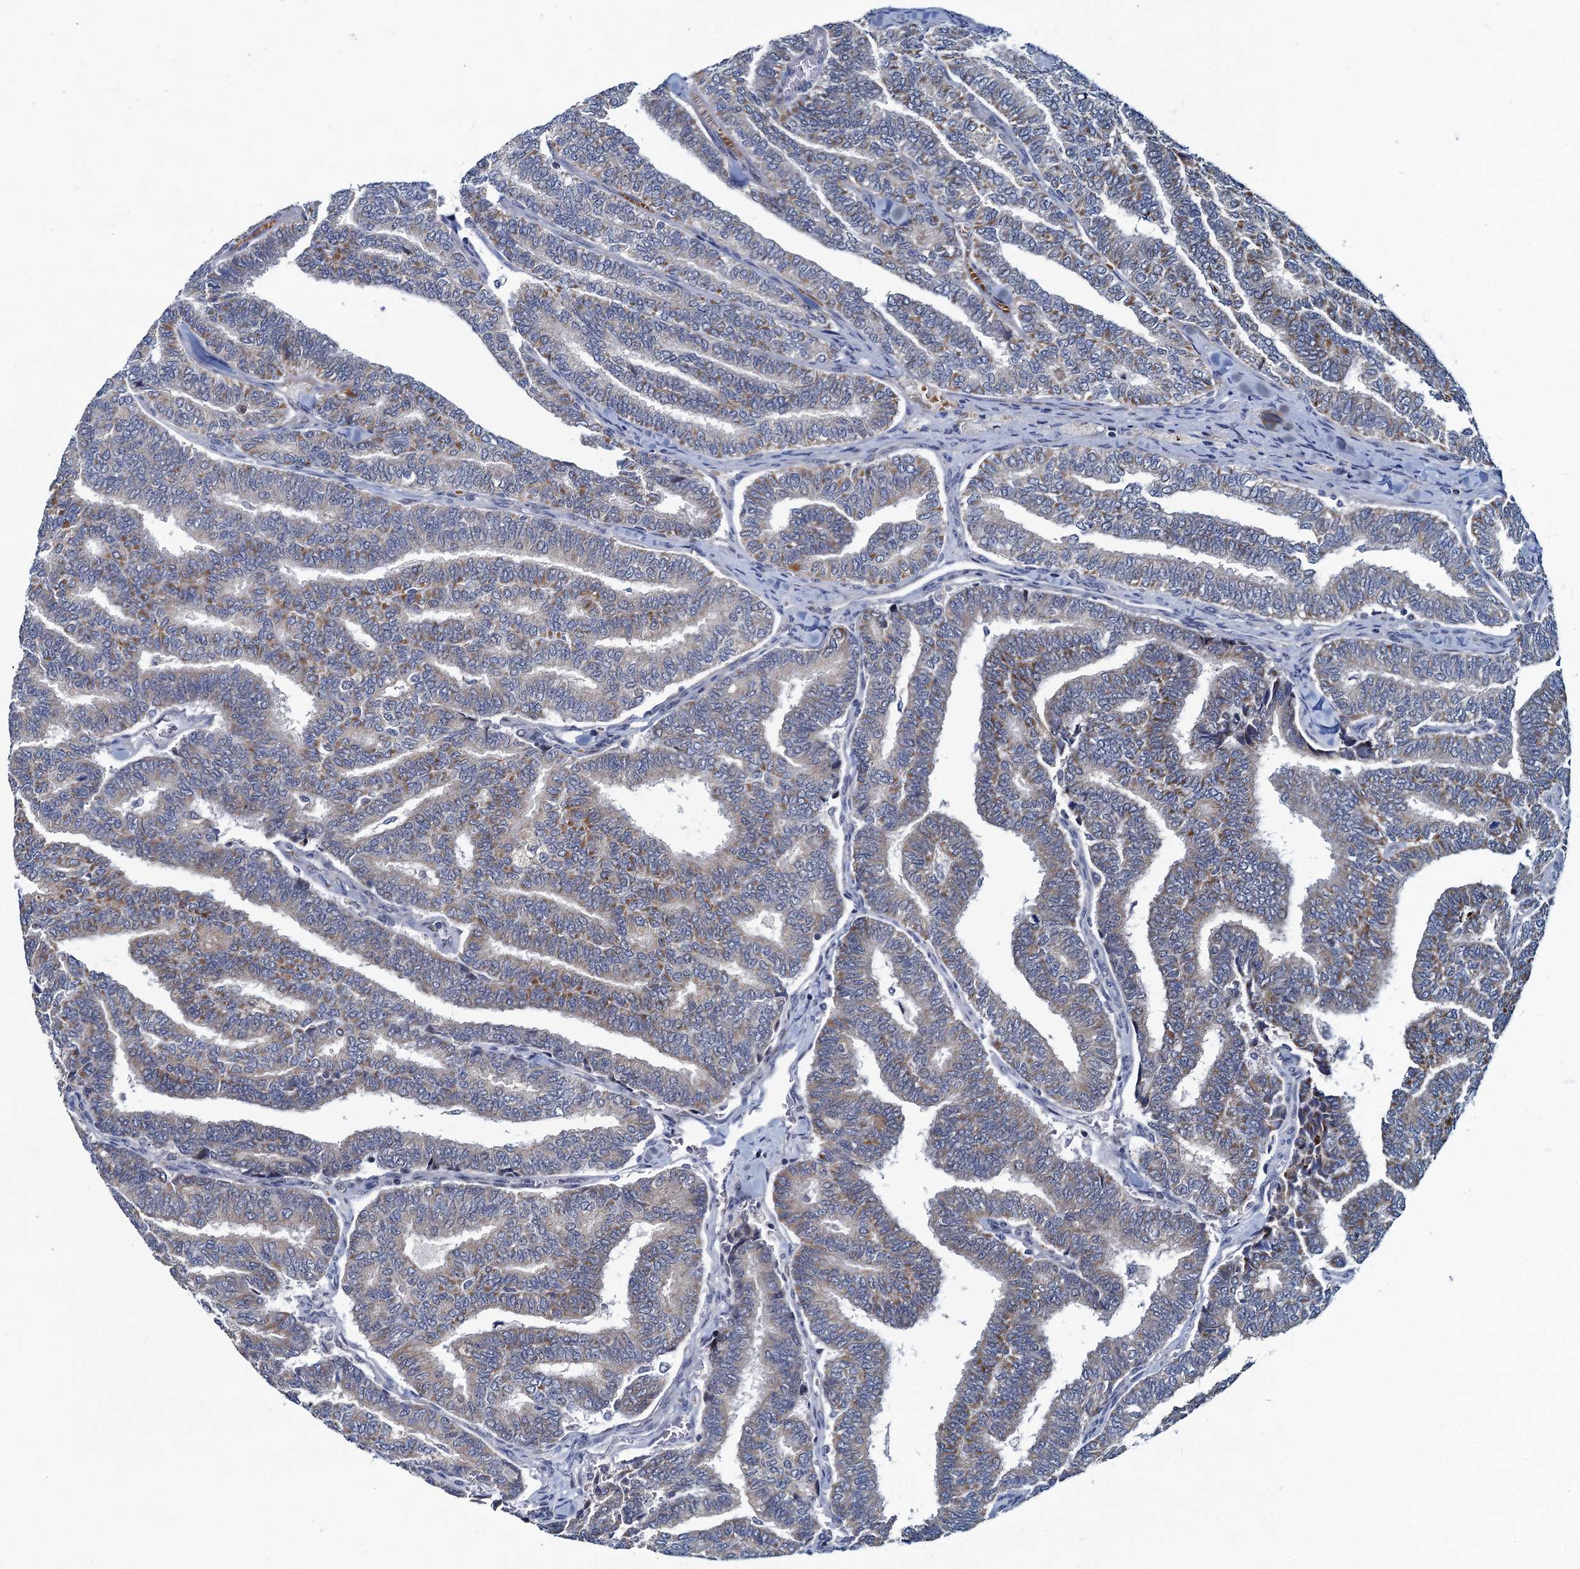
{"staining": {"intensity": "weak", "quantity": "25%-75%", "location": "cytoplasmic/membranous"}, "tissue": "thyroid cancer", "cell_type": "Tumor cells", "image_type": "cancer", "snomed": [{"axis": "morphology", "description": "Papillary adenocarcinoma, NOS"}, {"axis": "topography", "description": "Thyroid gland"}], "caption": "Papillary adenocarcinoma (thyroid) stained with DAB (3,3'-diaminobenzidine) immunohistochemistry displays low levels of weak cytoplasmic/membranous staining in approximately 25%-75% of tumor cells.", "gene": "ATOSA", "patient": {"sex": "female", "age": 35}}